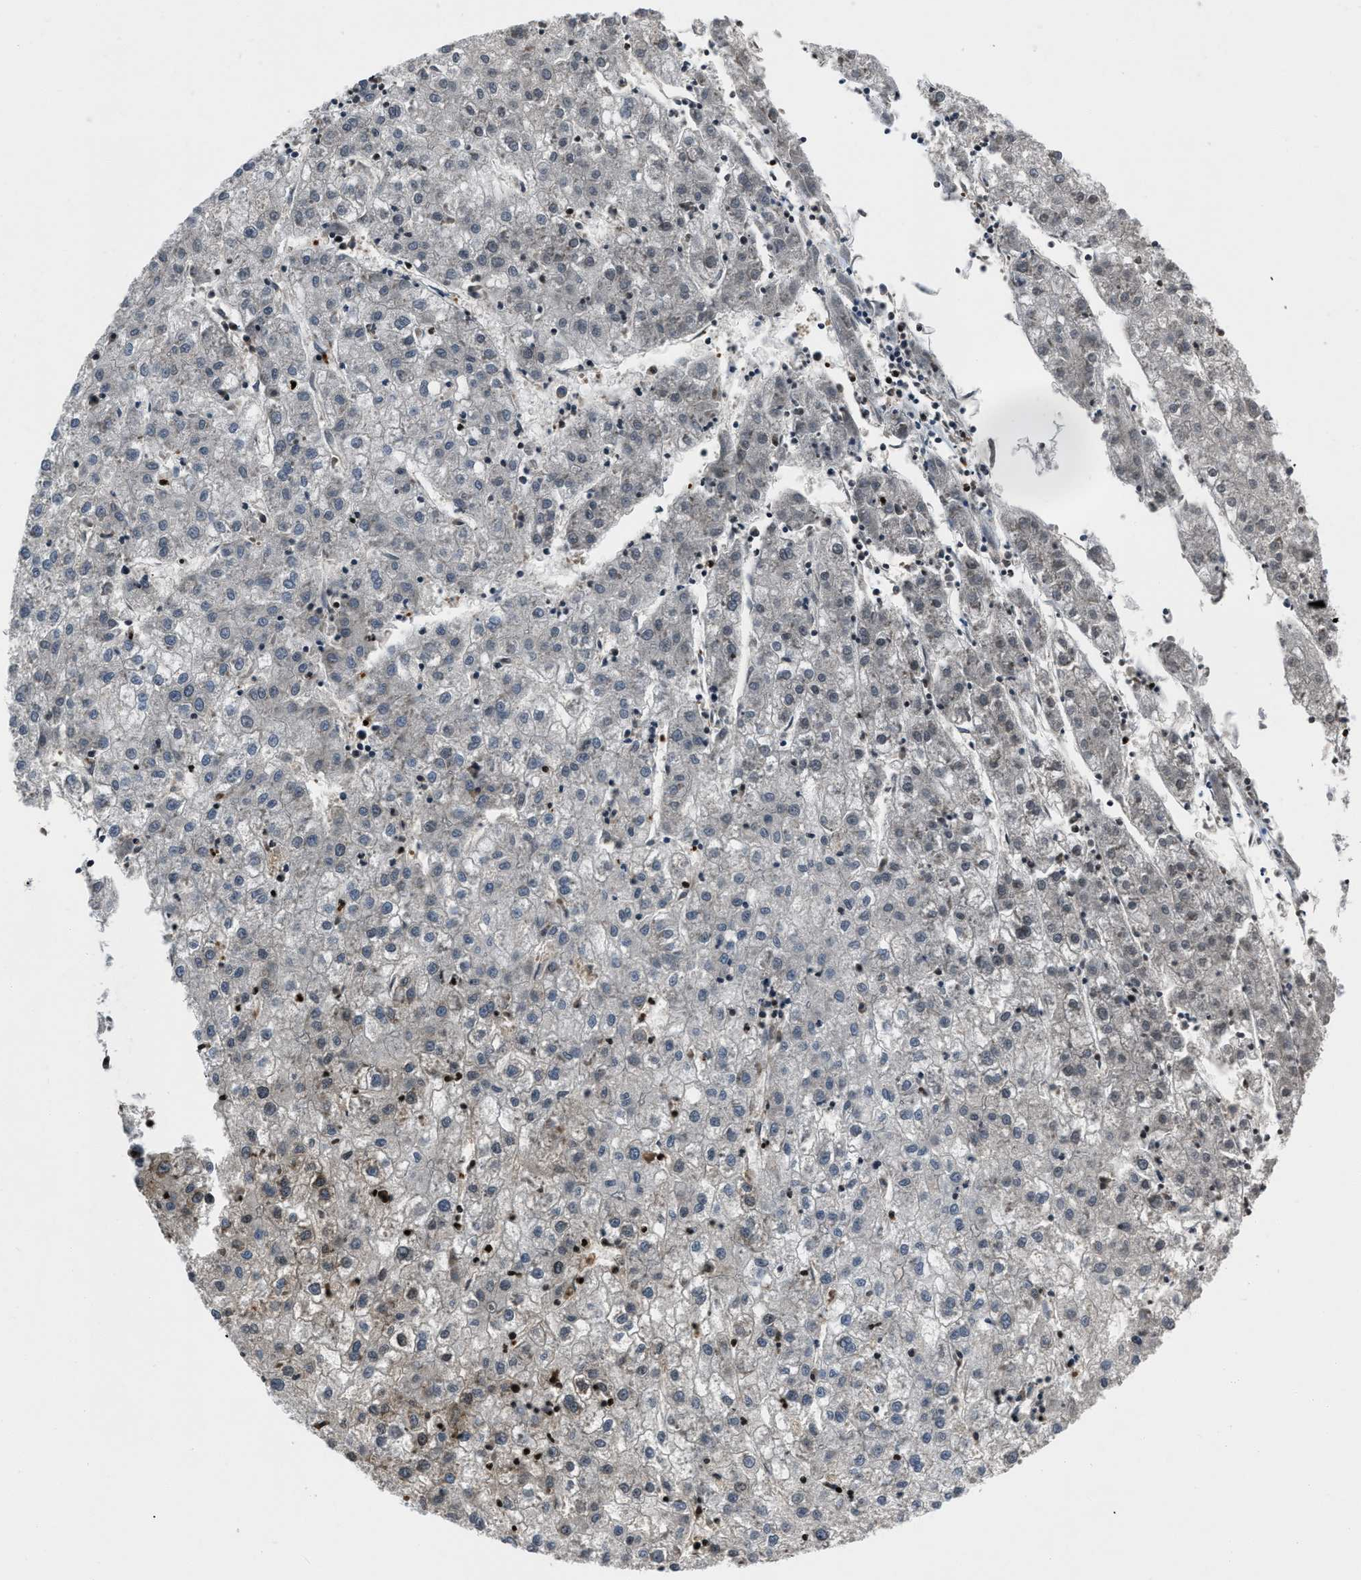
{"staining": {"intensity": "weak", "quantity": "<25%", "location": "cytoplasmic/membranous"}, "tissue": "liver cancer", "cell_type": "Tumor cells", "image_type": "cancer", "snomed": [{"axis": "morphology", "description": "Carcinoma, Hepatocellular, NOS"}, {"axis": "topography", "description": "Liver"}], "caption": "Micrograph shows no significant protein positivity in tumor cells of liver hepatocellular carcinoma.", "gene": "YARS1", "patient": {"sex": "male", "age": 72}}